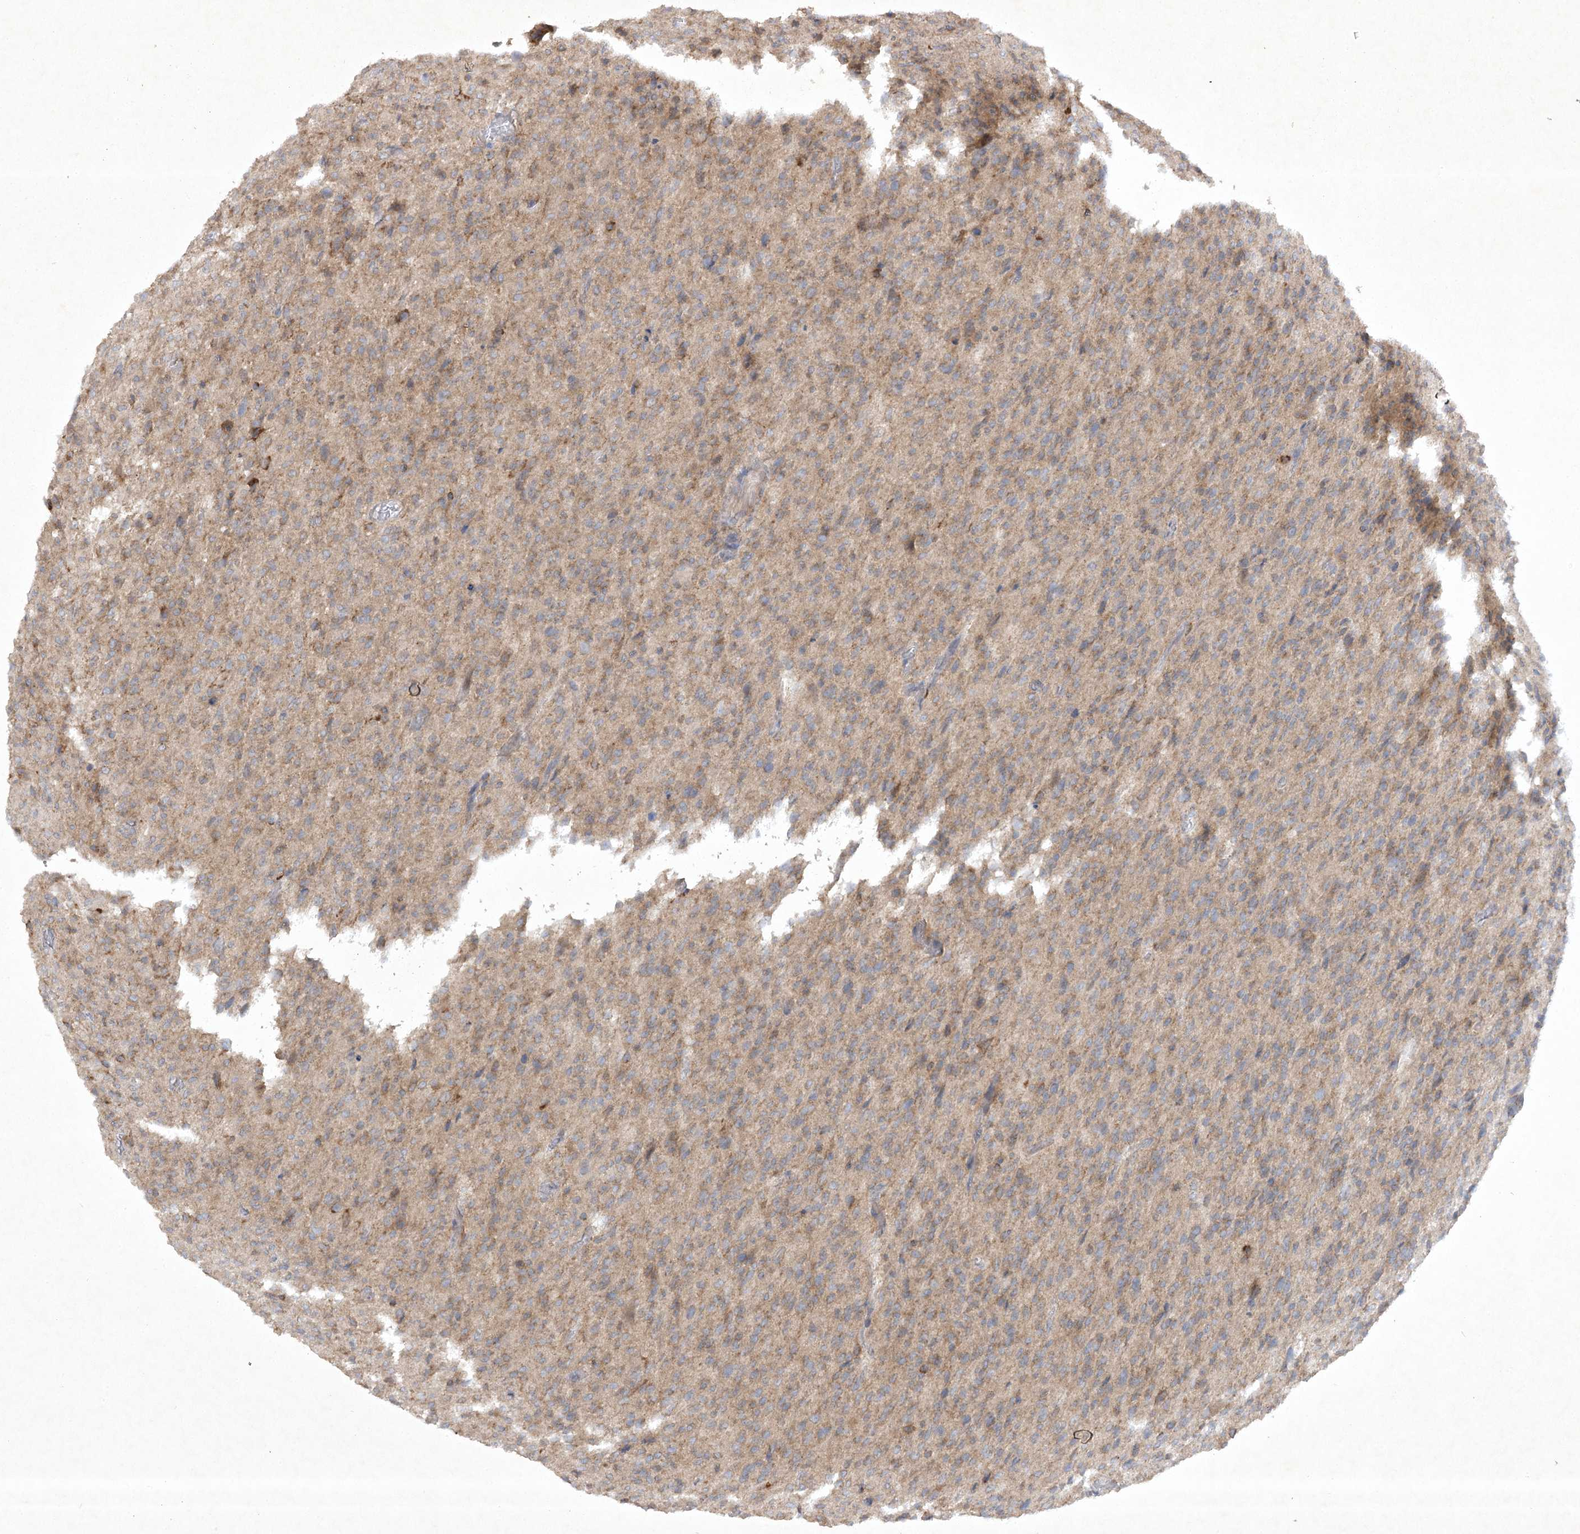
{"staining": {"intensity": "weak", "quantity": "25%-75%", "location": "cytoplasmic/membranous"}, "tissue": "glioma", "cell_type": "Tumor cells", "image_type": "cancer", "snomed": [{"axis": "morphology", "description": "Glioma, malignant, High grade"}, {"axis": "topography", "description": "Brain"}], "caption": "Immunohistochemistry (IHC) of glioma exhibits low levels of weak cytoplasmic/membranous staining in about 25%-75% of tumor cells. The staining is performed using DAB (3,3'-diaminobenzidine) brown chromogen to label protein expression. The nuclei are counter-stained blue using hematoxylin.", "gene": "TRAF3IP1", "patient": {"sex": "female", "age": 57}}